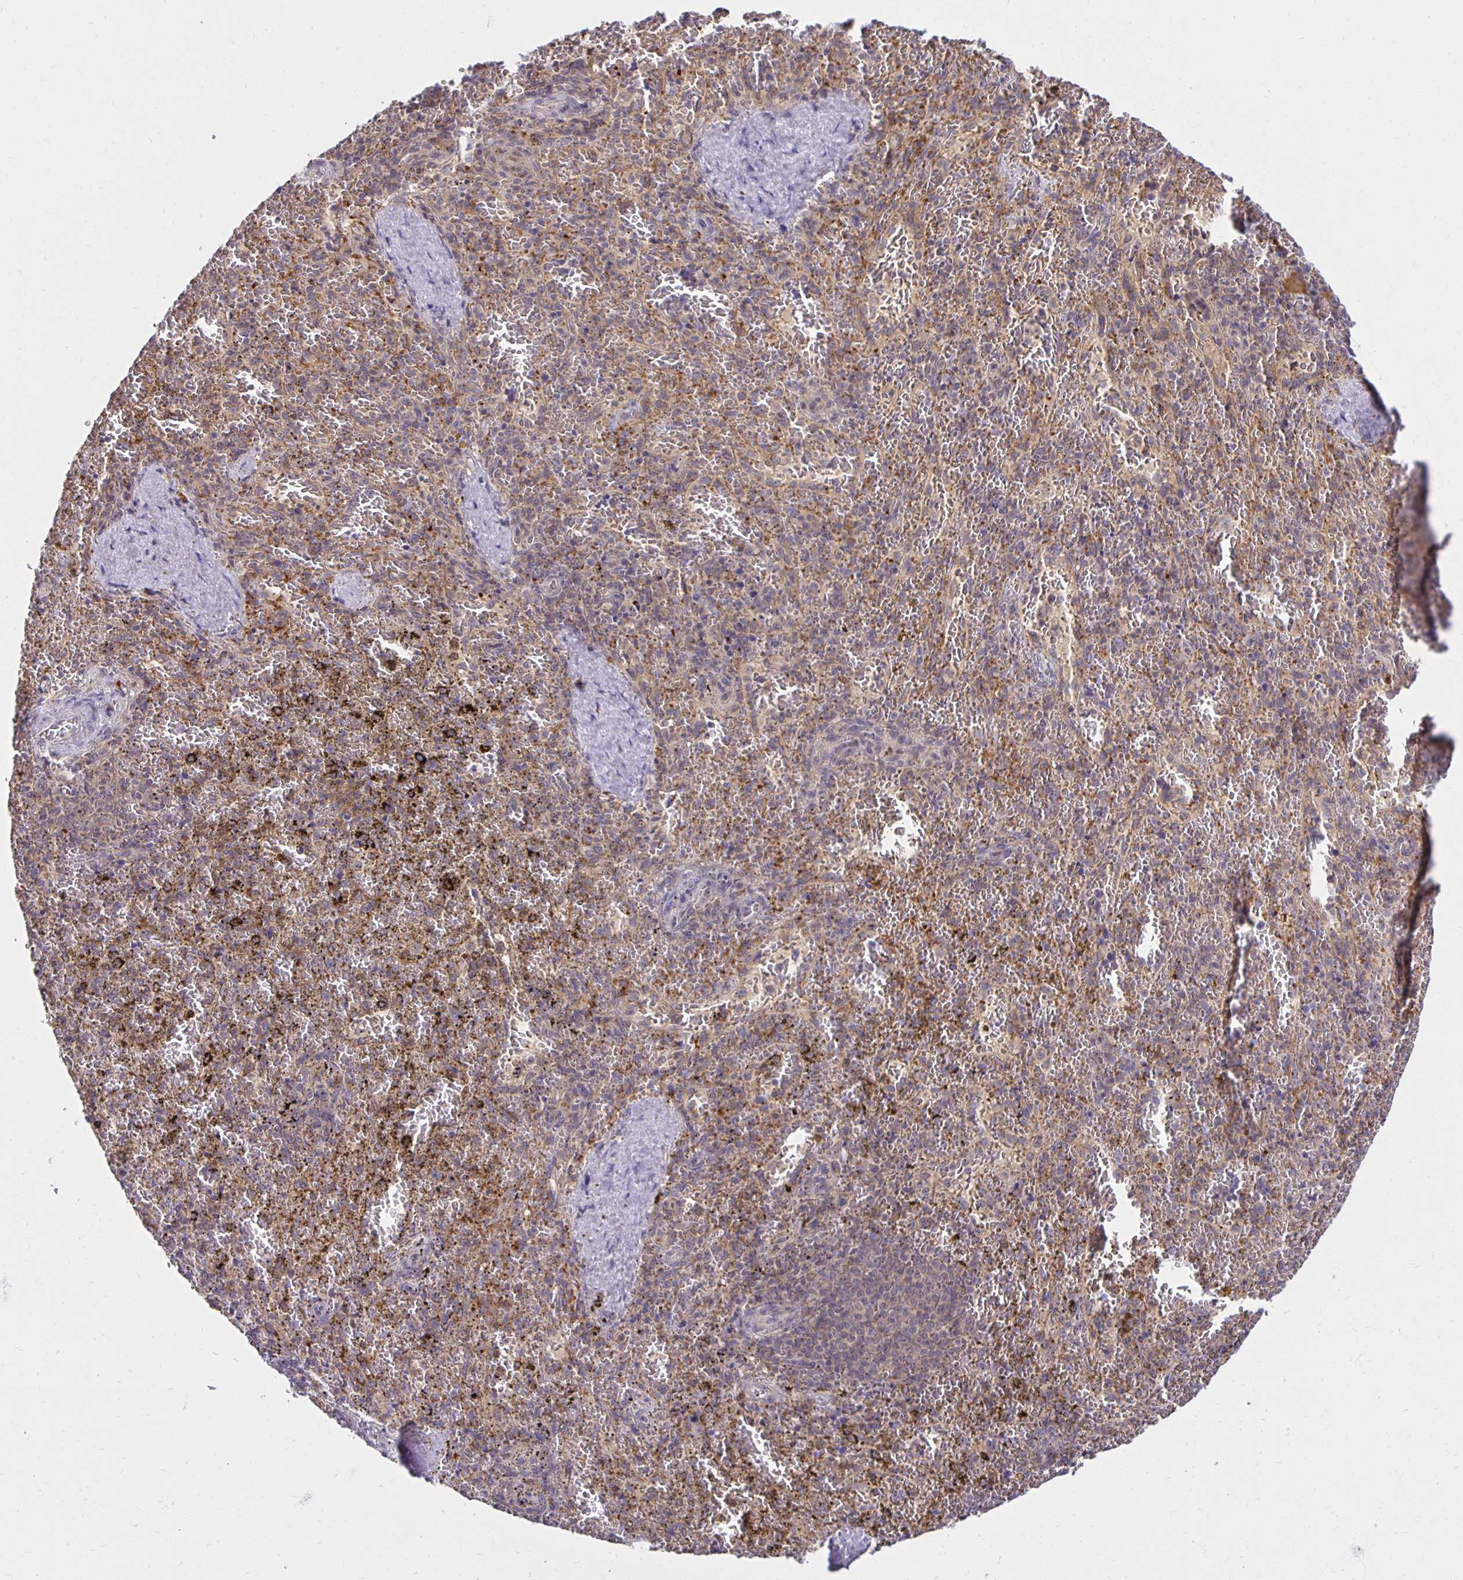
{"staining": {"intensity": "negative", "quantity": "none", "location": "none"}, "tissue": "spleen", "cell_type": "Cells in red pulp", "image_type": "normal", "snomed": [{"axis": "morphology", "description": "Normal tissue, NOS"}, {"axis": "topography", "description": "Spleen"}], "caption": "This is an immunohistochemistry image of benign spleen. There is no staining in cells in red pulp.", "gene": "MIEN1", "patient": {"sex": "female", "age": 50}}